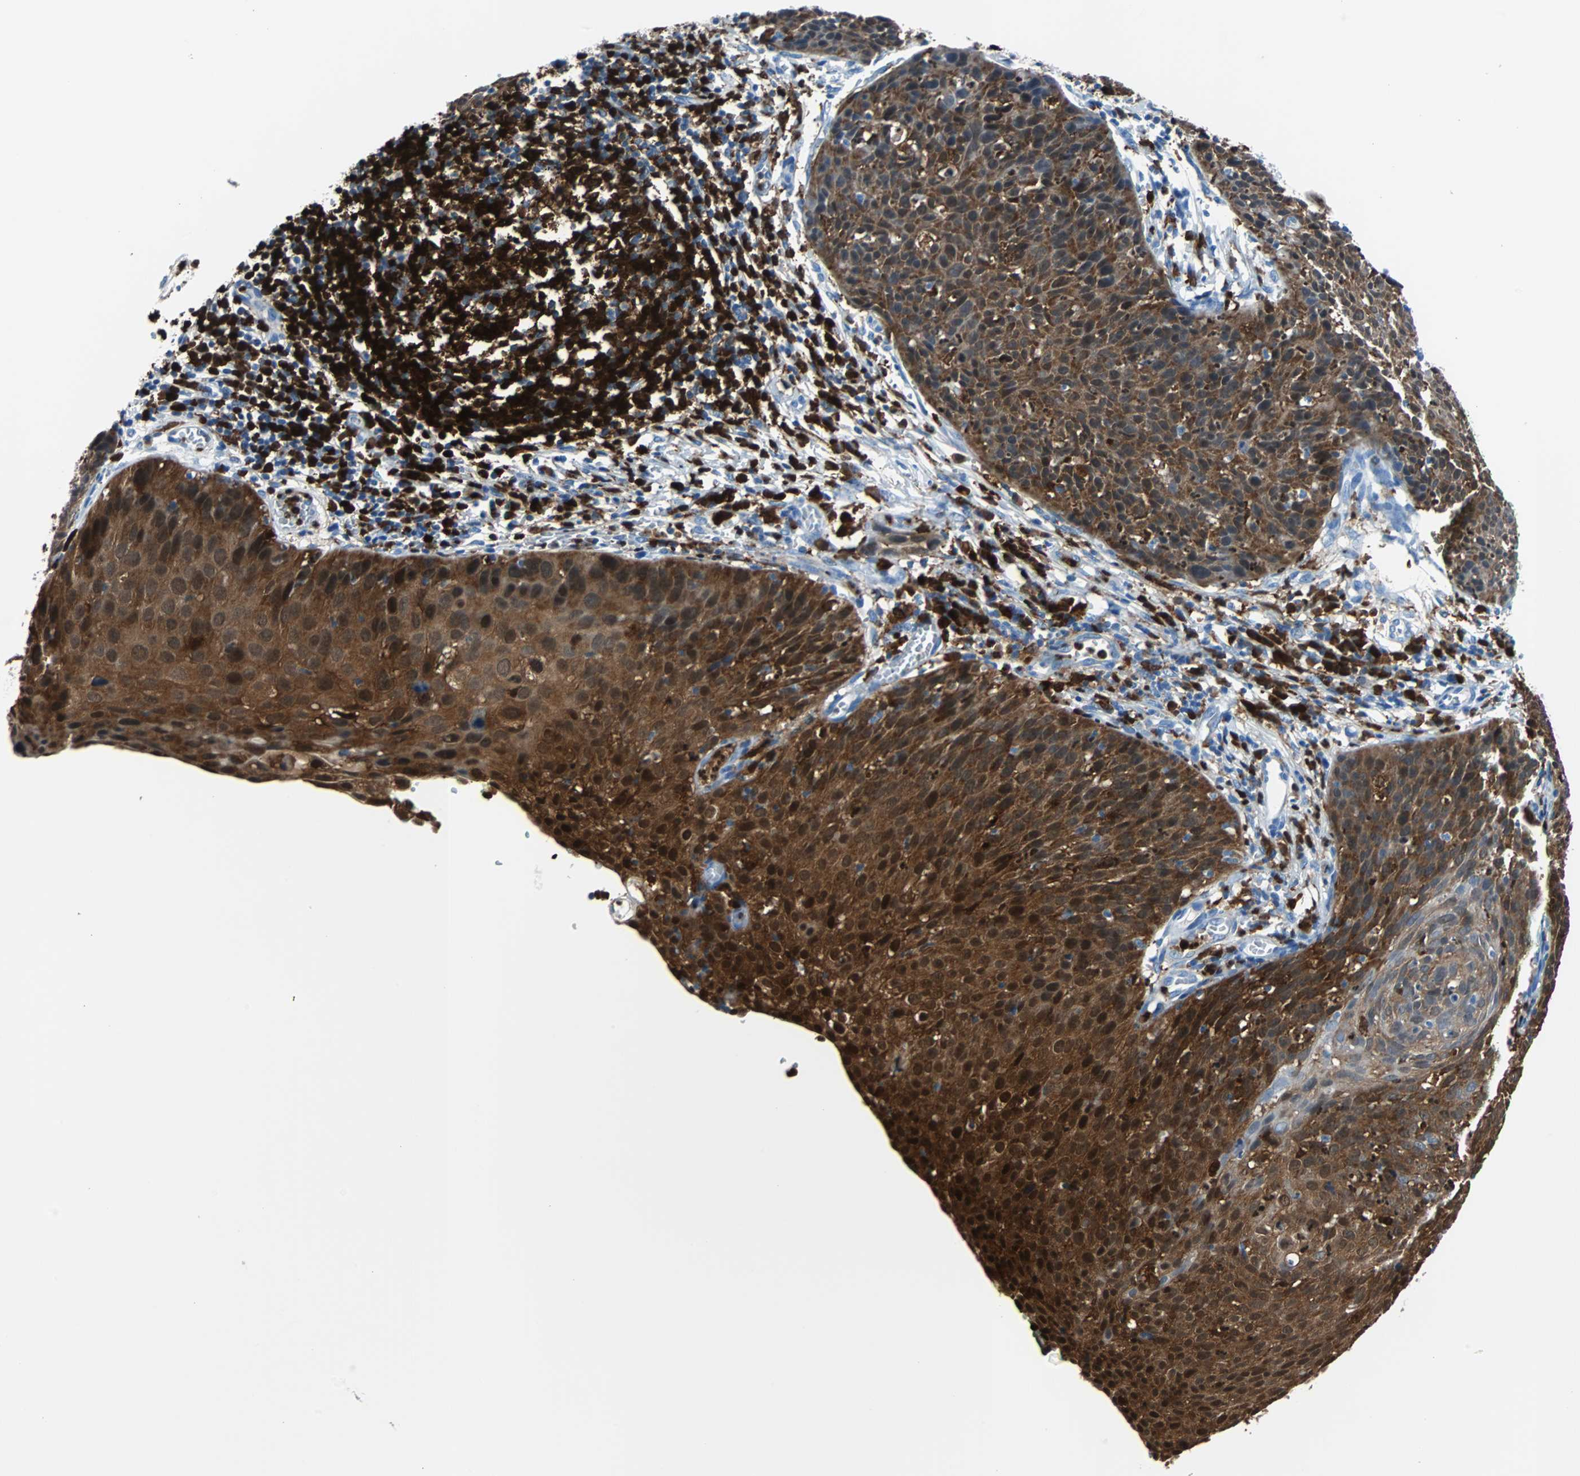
{"staining": {"intensity": "strong", "quantity": ">75%", "location": "cytoplasmic/membranous"}, "tissue": "cervical cancer", "cell_type": "Tumor cells", "image_type": "cancer", "snomed": [{"axis": "morphology", "description": "Squamous cell carcinoma, NOS"}, {"axis": "topography", "description": "Cervix"}], "caption": "Immunohistochemical staining of cervical squamous cell carcinoma shows high levels of strong cytoplasmic/membranous positivity in about >75% of tumor cells. (Stains: DAB (3,3'-diaminobenzidine) in brown, nuclei in blue, Microscopy: brightfield microscopy at high magnification).", "gene": "SYK", "patient": {"sex": "female", "age": 38}}